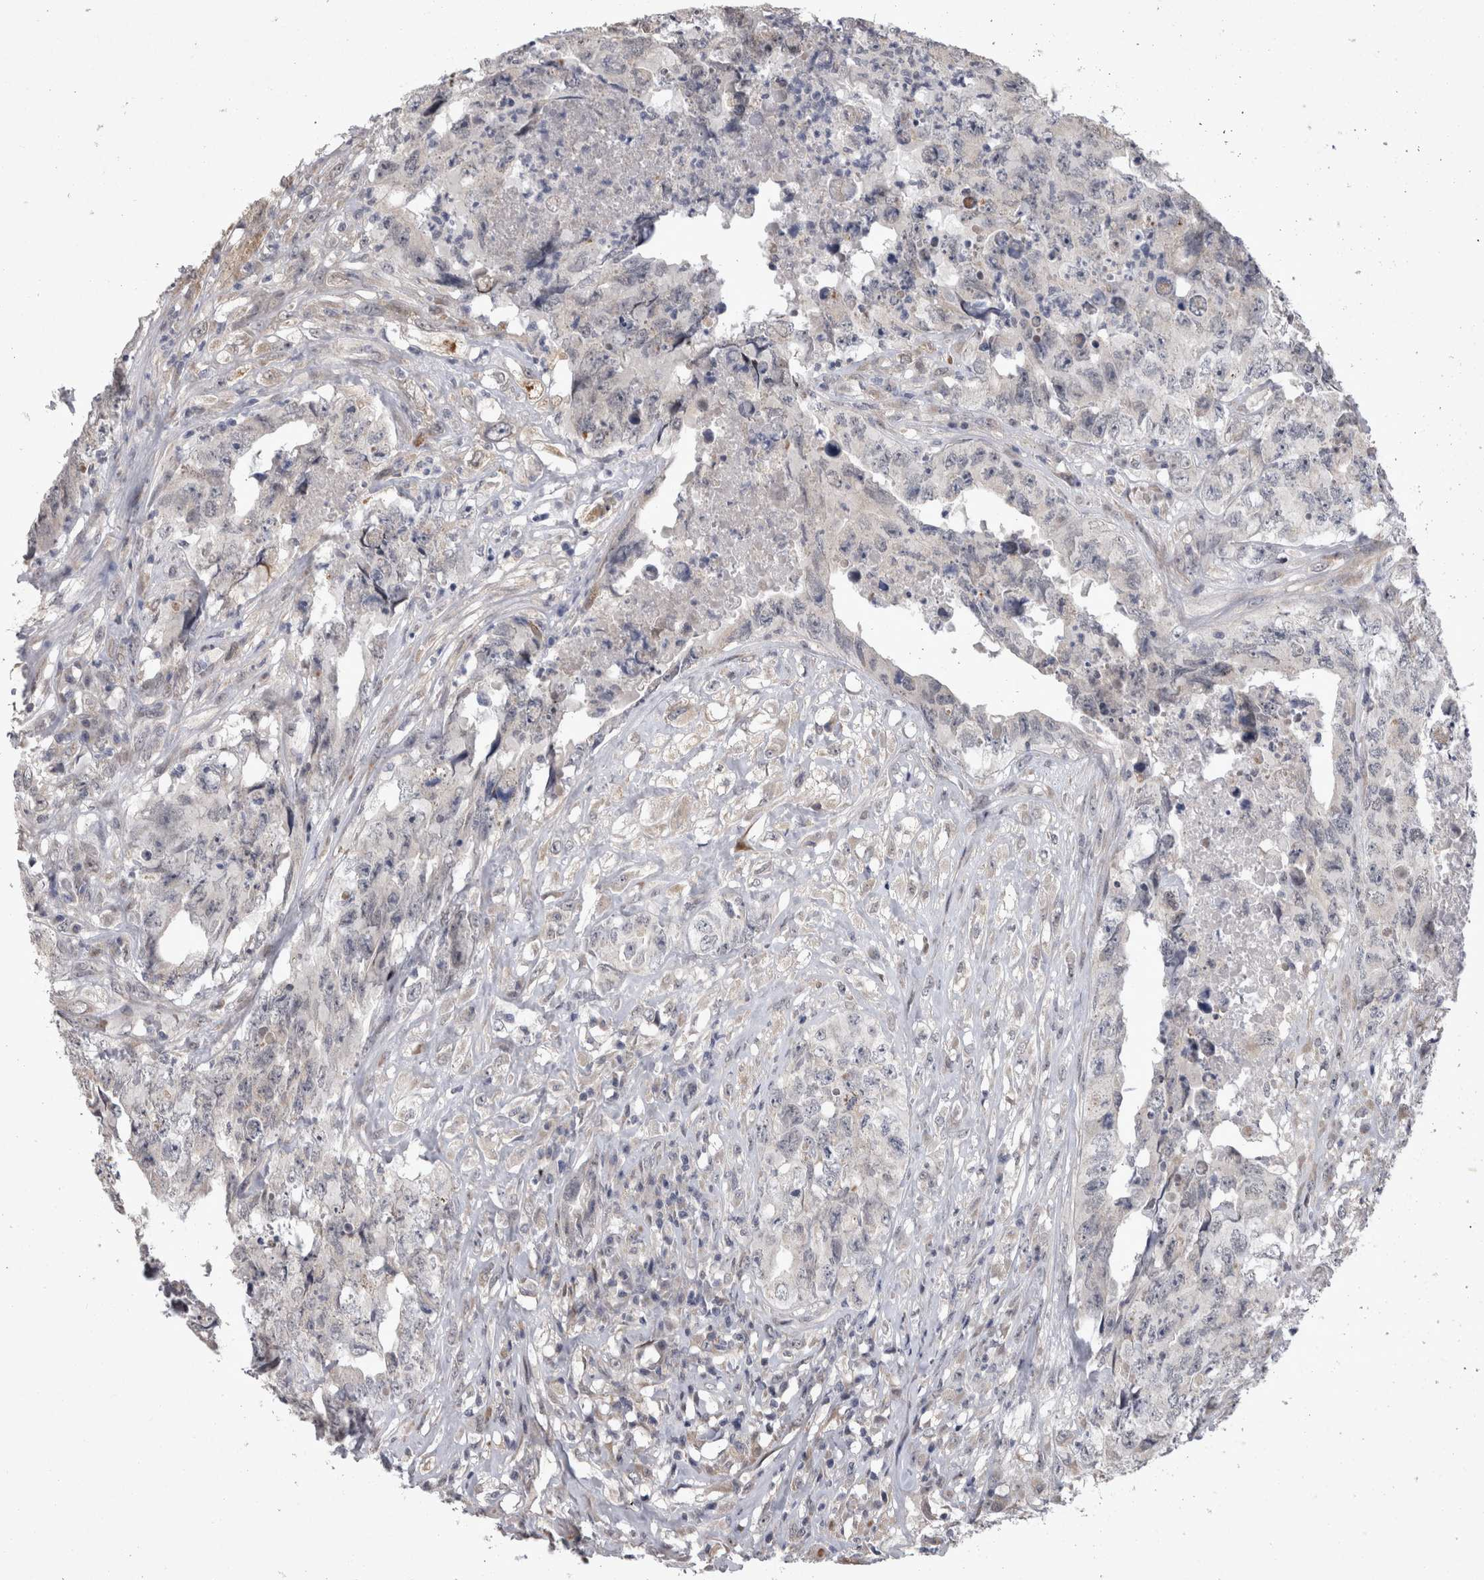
{"staining": {"intensity": "negative", "quantity": "none", "location": "none"}, "tissue": "testis cancer", "cell_type": "Tumor cells", "image_type": "cancer", "snomed": [{"axis": "morphology", "description": "Carcinoma, Embryonal, NOS"}, {"axis": "topography", "description": "Testis"}], "caption": "Tumor cells are negative for protein expression in human embryonal carcinoma (testis).", "gene": "IFI44", "patient": {"sex": "male", "age": 32}}